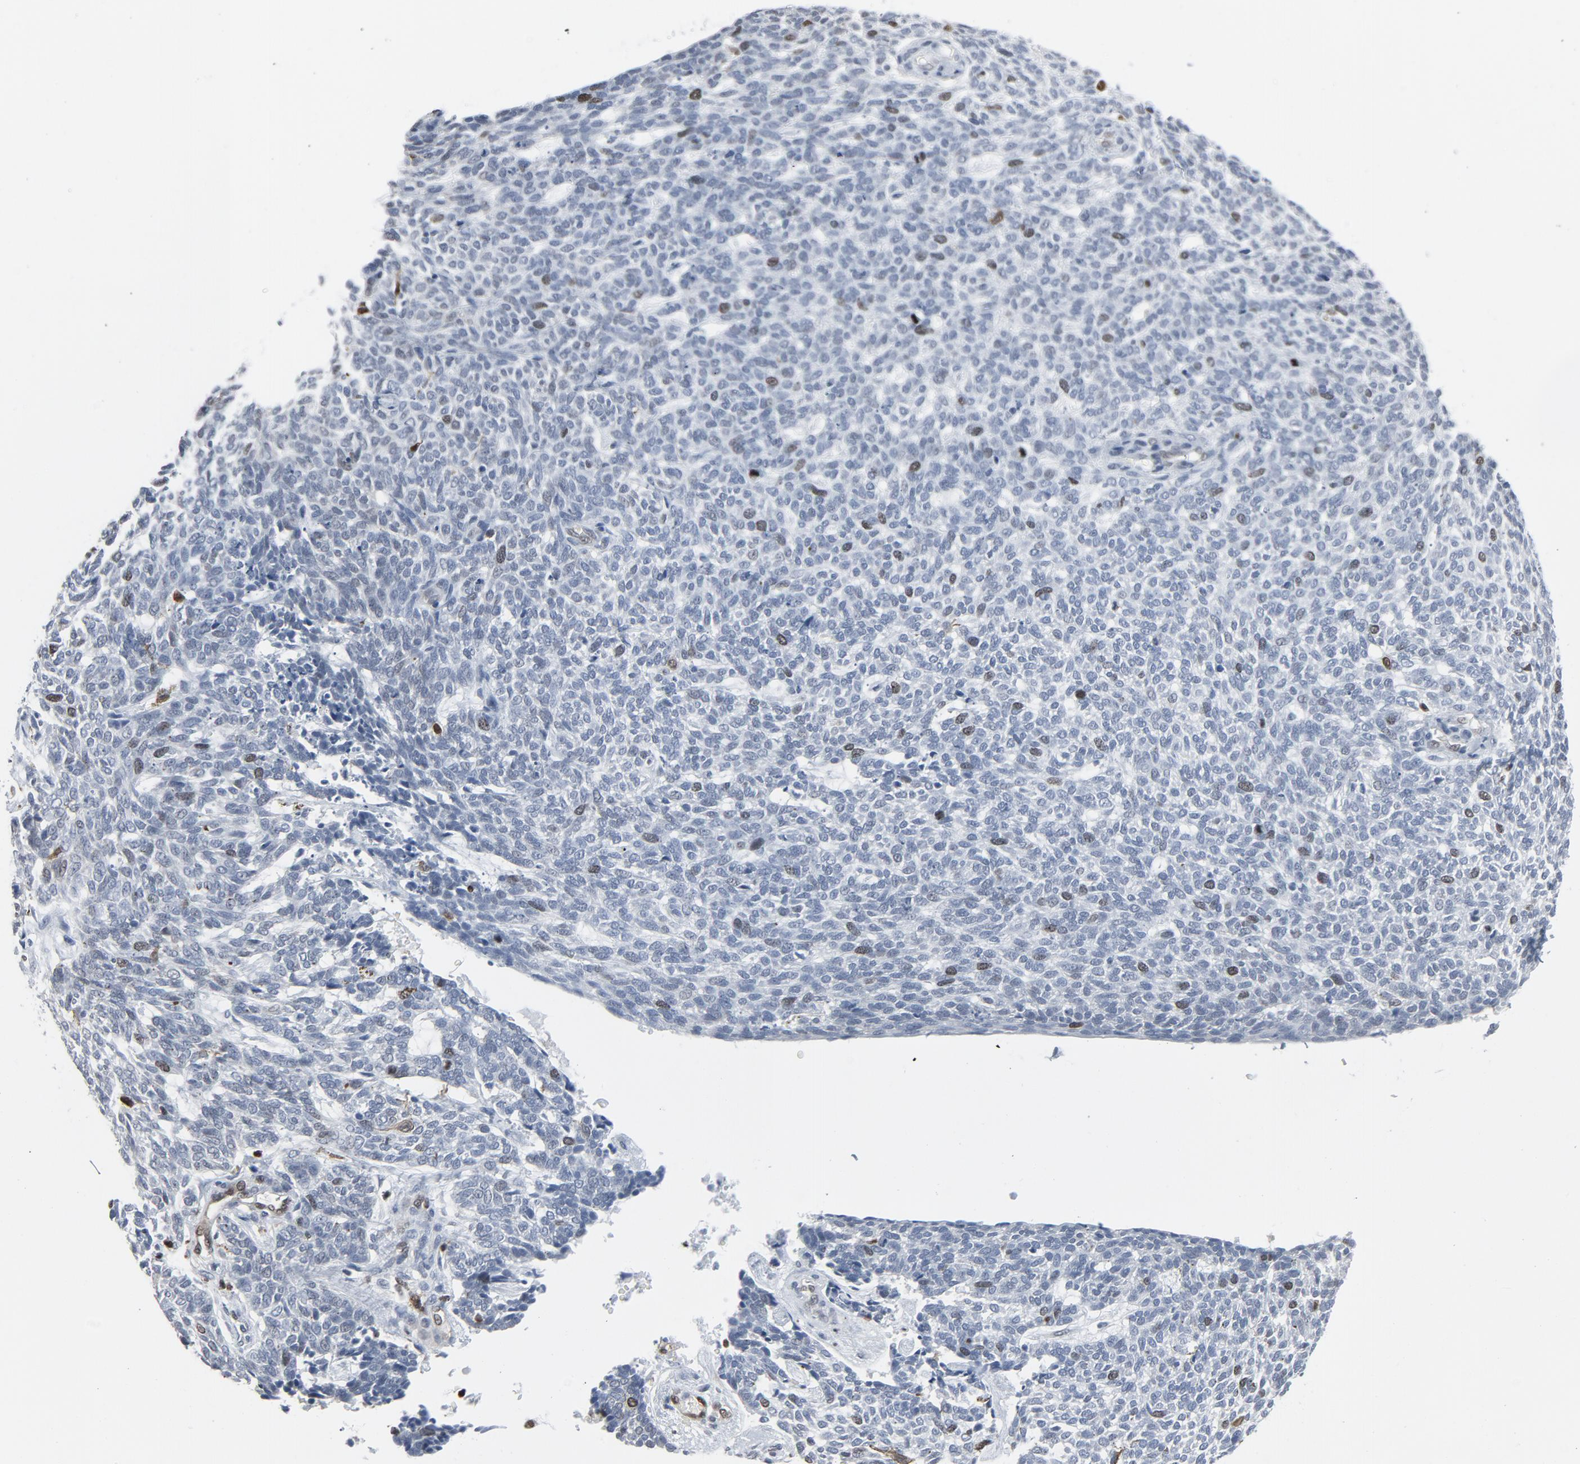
{"staining": {"intensity": "negative", "quantity": "none", "location": "none"}, "tissue": "skin cancer", "cell_type": "Tumor cells", "image_type": "cancer", "snomed": [{"axis": "morphology", "description": "Normal tissue, NOS"}, {"axis": "morphology", "description": "Basal cell carcinoma"}, {"axis": "topography", "description": "Skin"}], "caption": "There is no significant staining in tumor cells of skin cancer.", "gene": "STAT5A", "patient": {"sex": "male", "age": 87}}